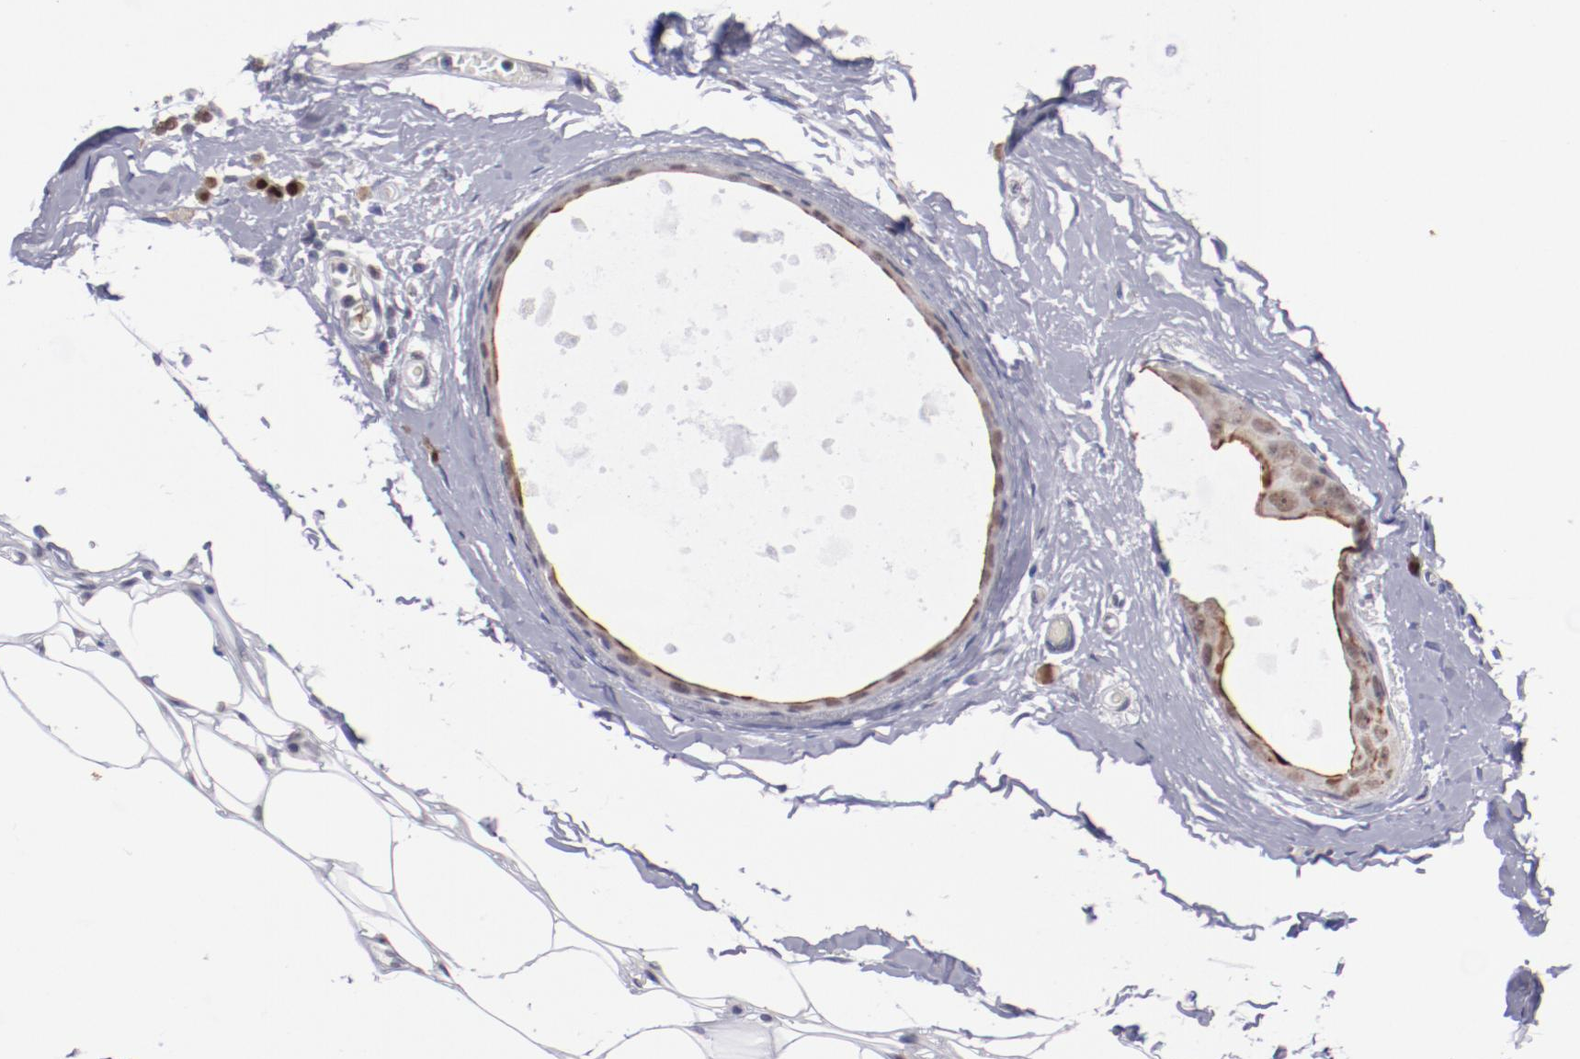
{"staining": {"intensity": "weak", "quantity": "25%-75%", "location": "cytoplasmic/membranous,nuclear"}, "tissue": "breast cancer", "cell_type": "Tumor cells", "image_type": "cancer", "snomed": [{"axis": "morphology", "description": "Lobular carcinoma"}, {"axis": "topography", "description": "Breast"}], "caption": "About 25%-75% of tumor cells in human breast cancer reveal weak cytoplasmic/membranous and nuclear protein staining as visualized by brown immunohistochemical staining.", "gene": "IRF4", "patient": {"sex": "female", "age": 55}}